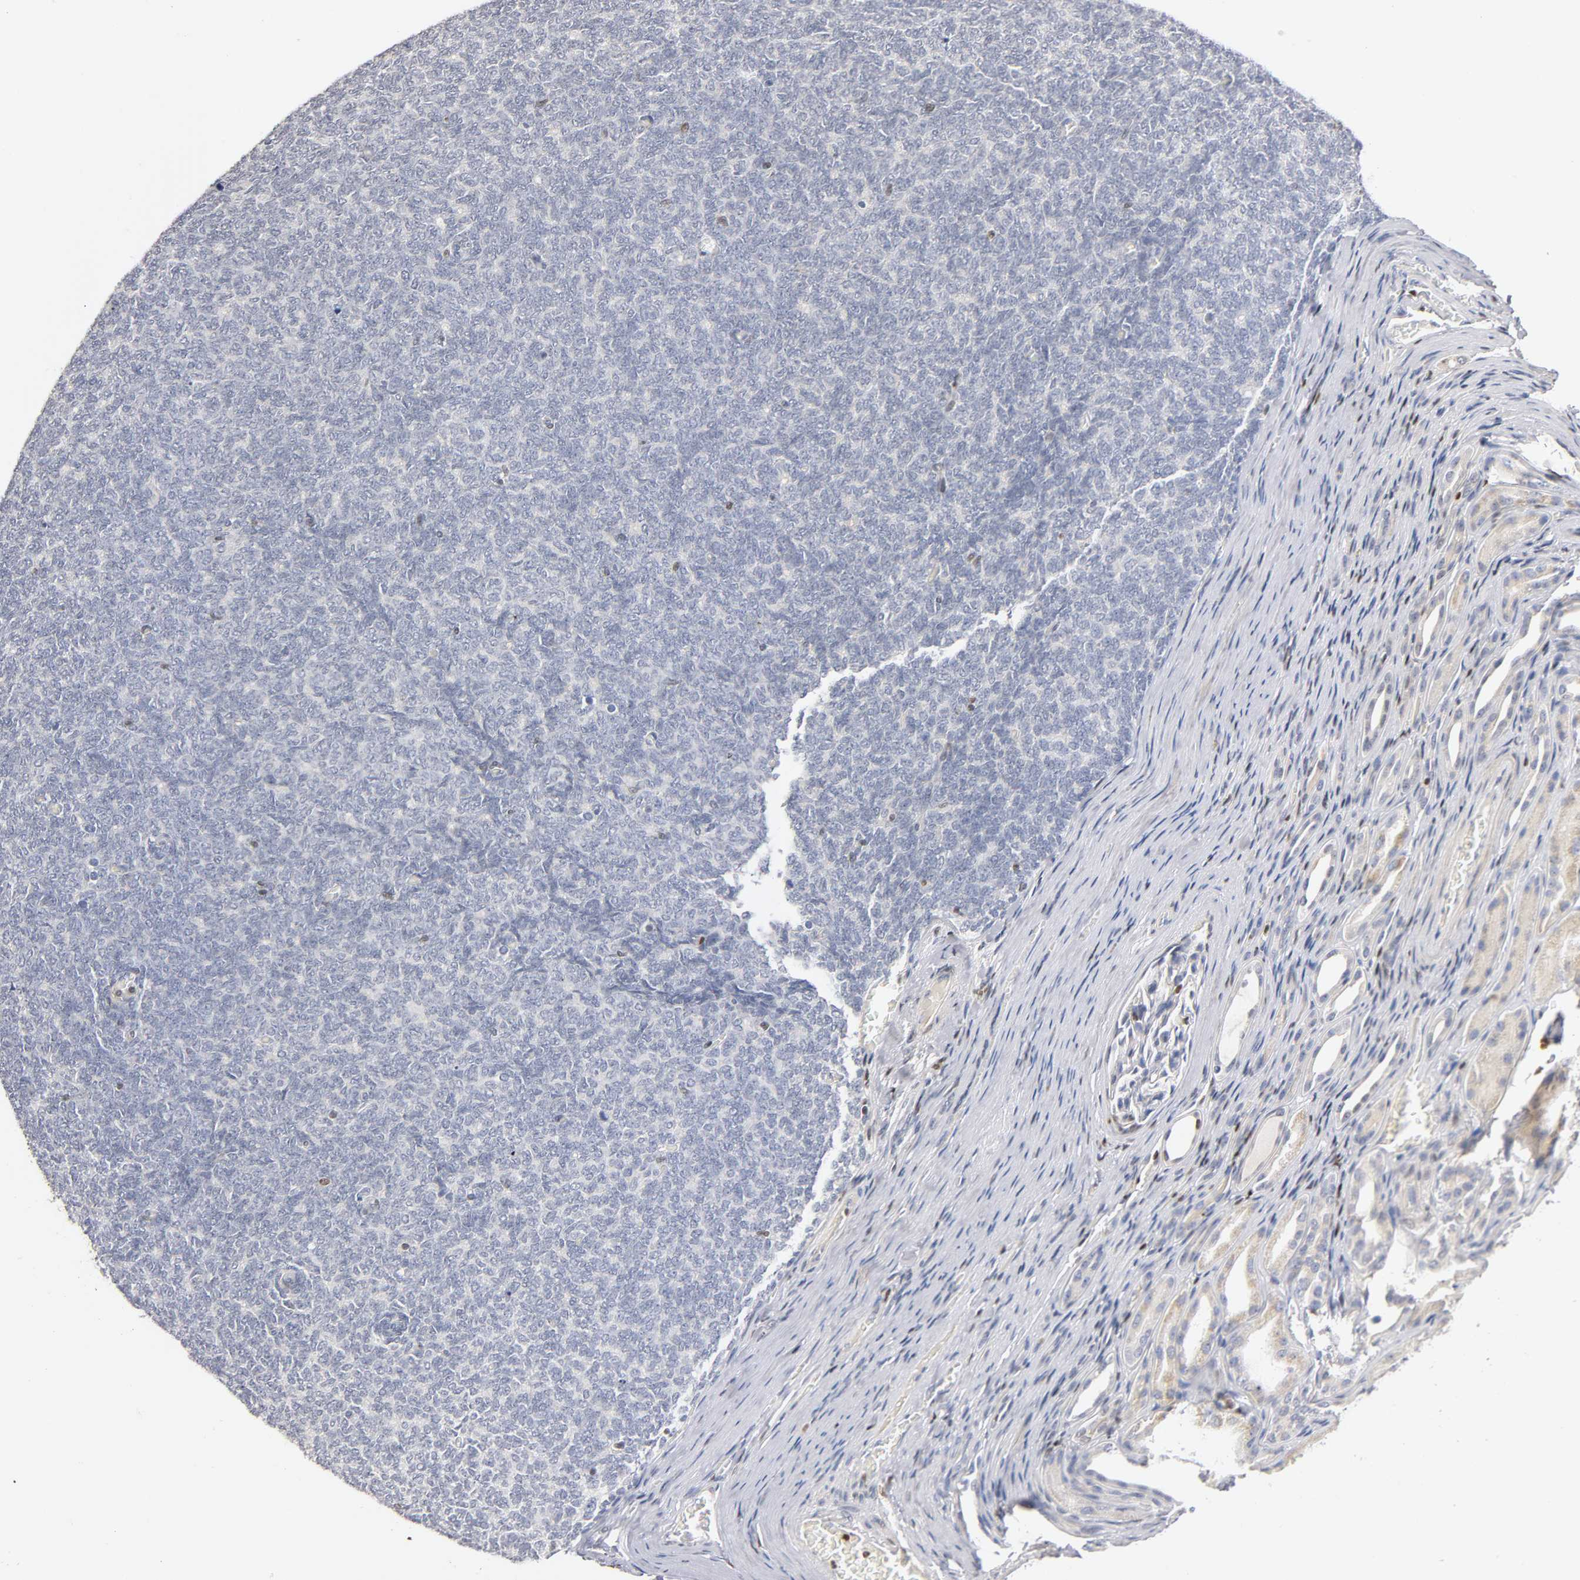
{"staining": {"intensity": "negative", "quantity": "none", "location": "none"}, "tissue": "renal cancer", "cell_type": "Tumor cells", "image_type": "cancer", "snomed": [{"axis": "morphology", "description": "Neoplasm, malignant, NOS"}, {"axis": "topography", "description": "Kidney"}], "caption": "Protein analysis of renal cancer (neoplasm (malignant)) demonstrates no significant positivity in tumor cells. (Stains: DAB (3,3'-diaminobenzidine) IHC with hematoxylin counter stain, Microscopy: brightfield microscopy at high magnification).", "gene": "RUNX1", "patient": {"sex": "male", "age": 28}}